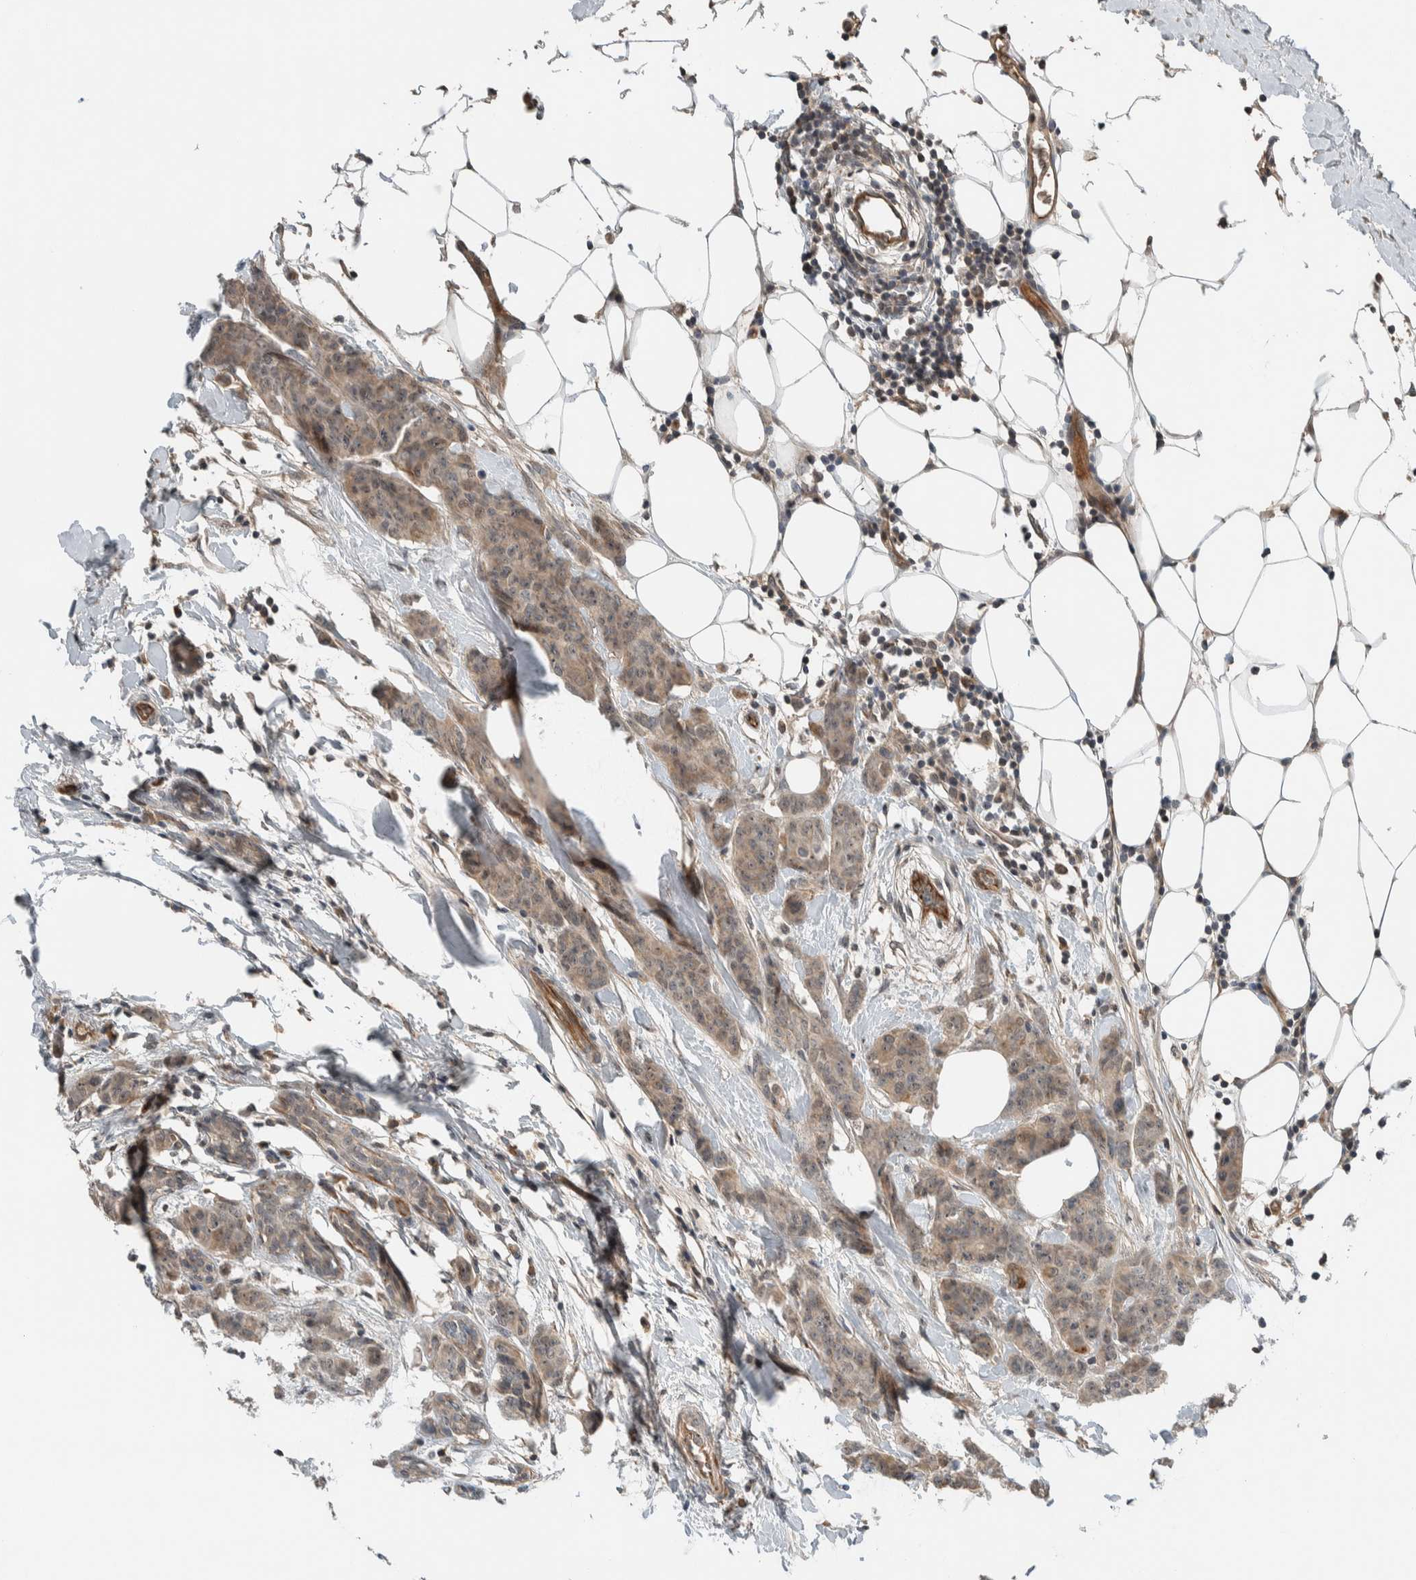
{"staining": {"intensity": "weak", "quantity": ">75%", "location": "cytoplasmic/membranous"}, "tissue": "breast cancer", "cell_type": "Tumor cells", "image_type": "cancer", "snomed": [{"axis": "morphology", "description": "Normal tissue, NOS"}, {"axis": "morphology", "description": "Duct carcinoma"}, {"axis": "topography", "description": "Breast"}], "caption": "Breast cancer (invasive ductal carcinoma) stained with immunohistochemistry (IHC) reveals weak cytoplasmic/membranous positivity in about >75% of tumor cells. The staining was performed using DAB (3,3'-diaminobenzidine), with brown indicating positive protein expression. Nuclei are stained blue with hematoxylin.", "gene": "ARMC7", "patient": {"sex": "female", "age": 40}}